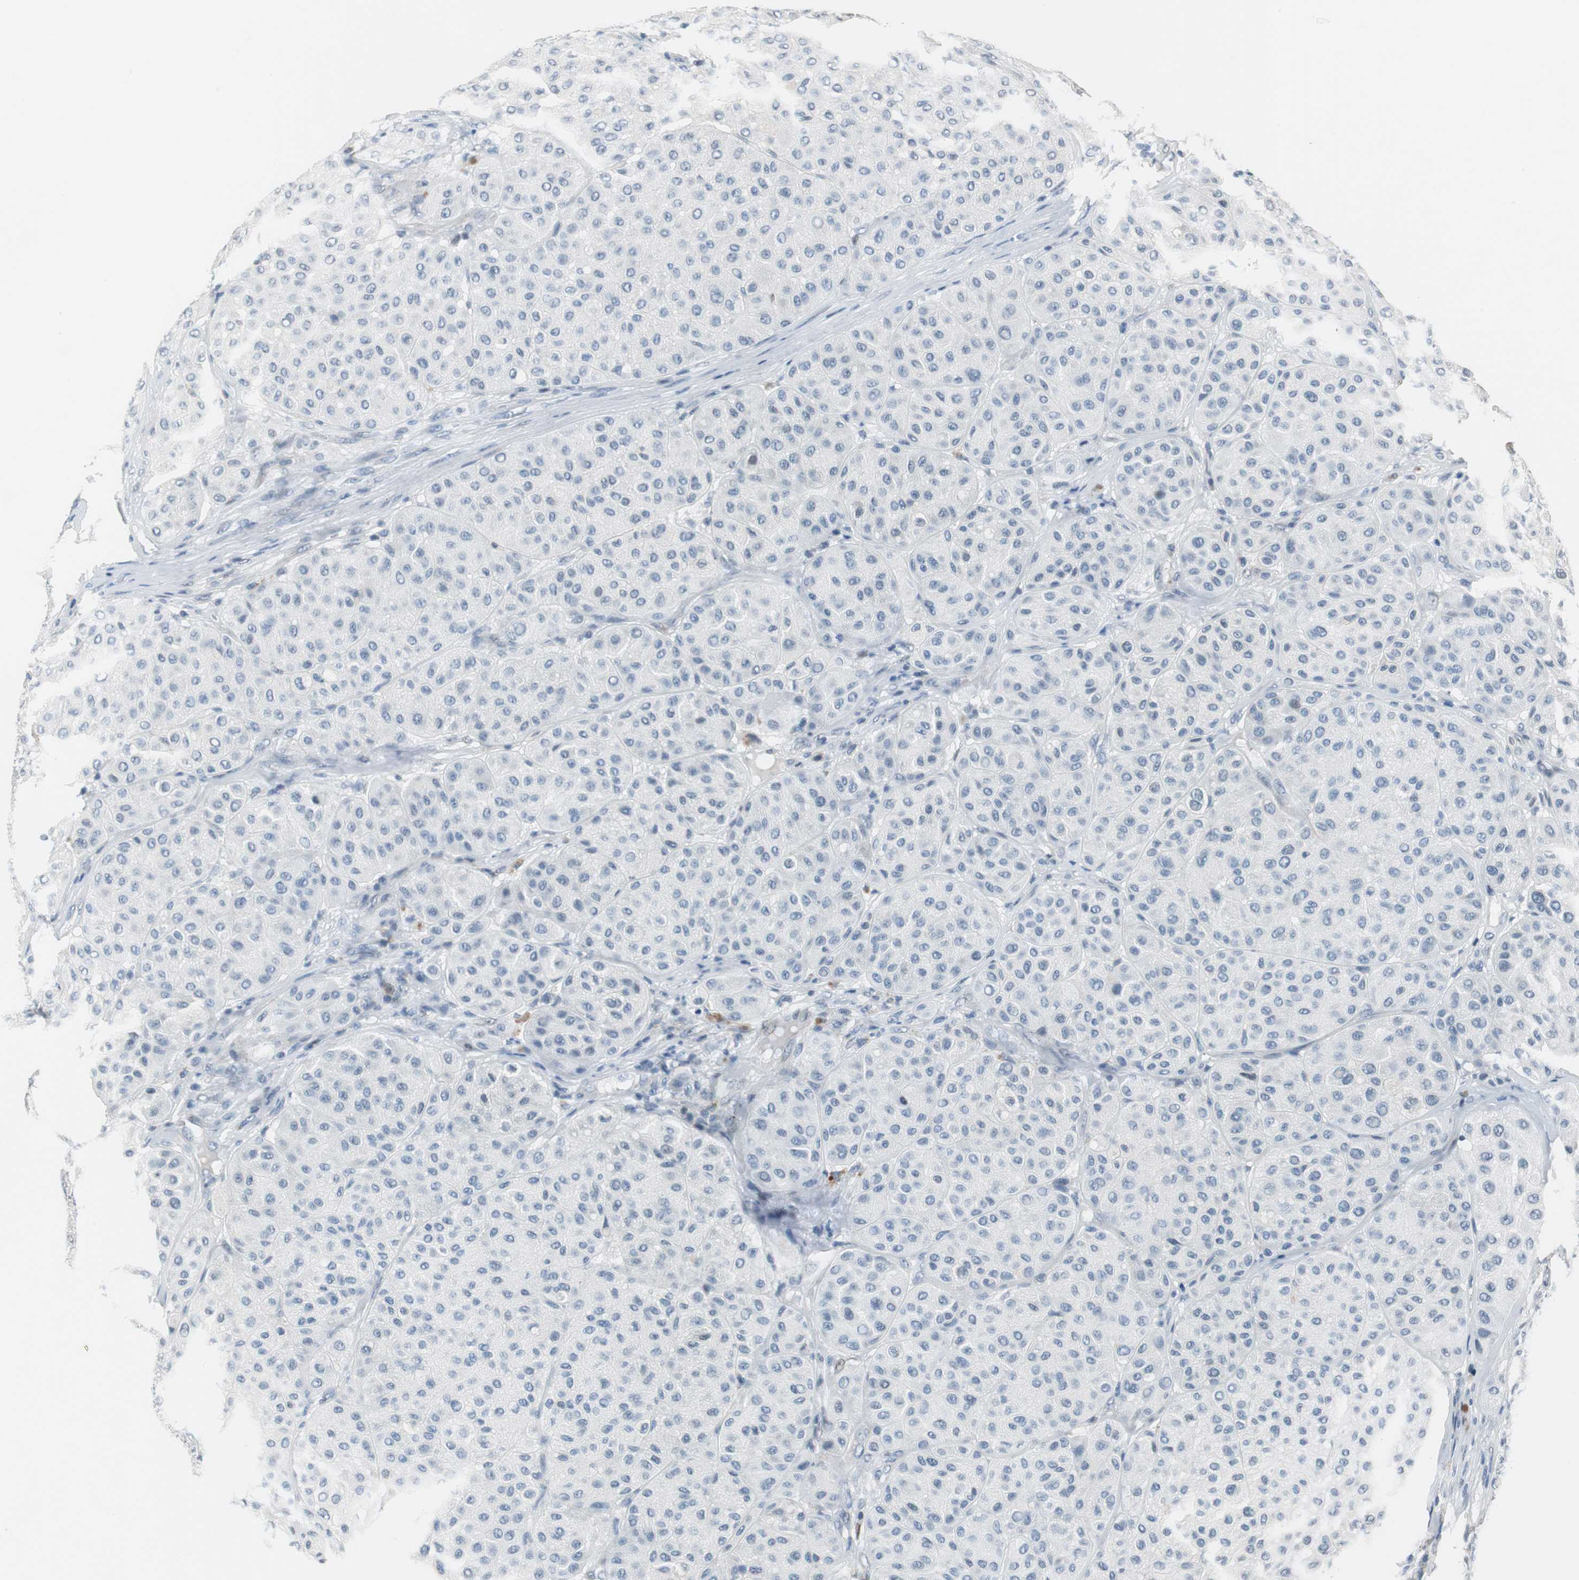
{"staining": {"intensity": "weak", "quantity": "<25%", "location": "nuclear"}, "tissue": "melanoma", "cell_type": "Tumor cells", "image_type": "cancer", "snomed": [{"axis": "morphology", "description": "Normal tissue, NOS"}, {"axis": "morphology", "description": "Malignant melanoma, Metastatic site"}, {"axis": "topography", "description": "Skin"}], "caption": "The photomicrograph displays no significant expression in tumor cells of malignant melanoma (metastatic site).", "gene": "HCFC2", "patient": {"sex": "male", "age": 41}}